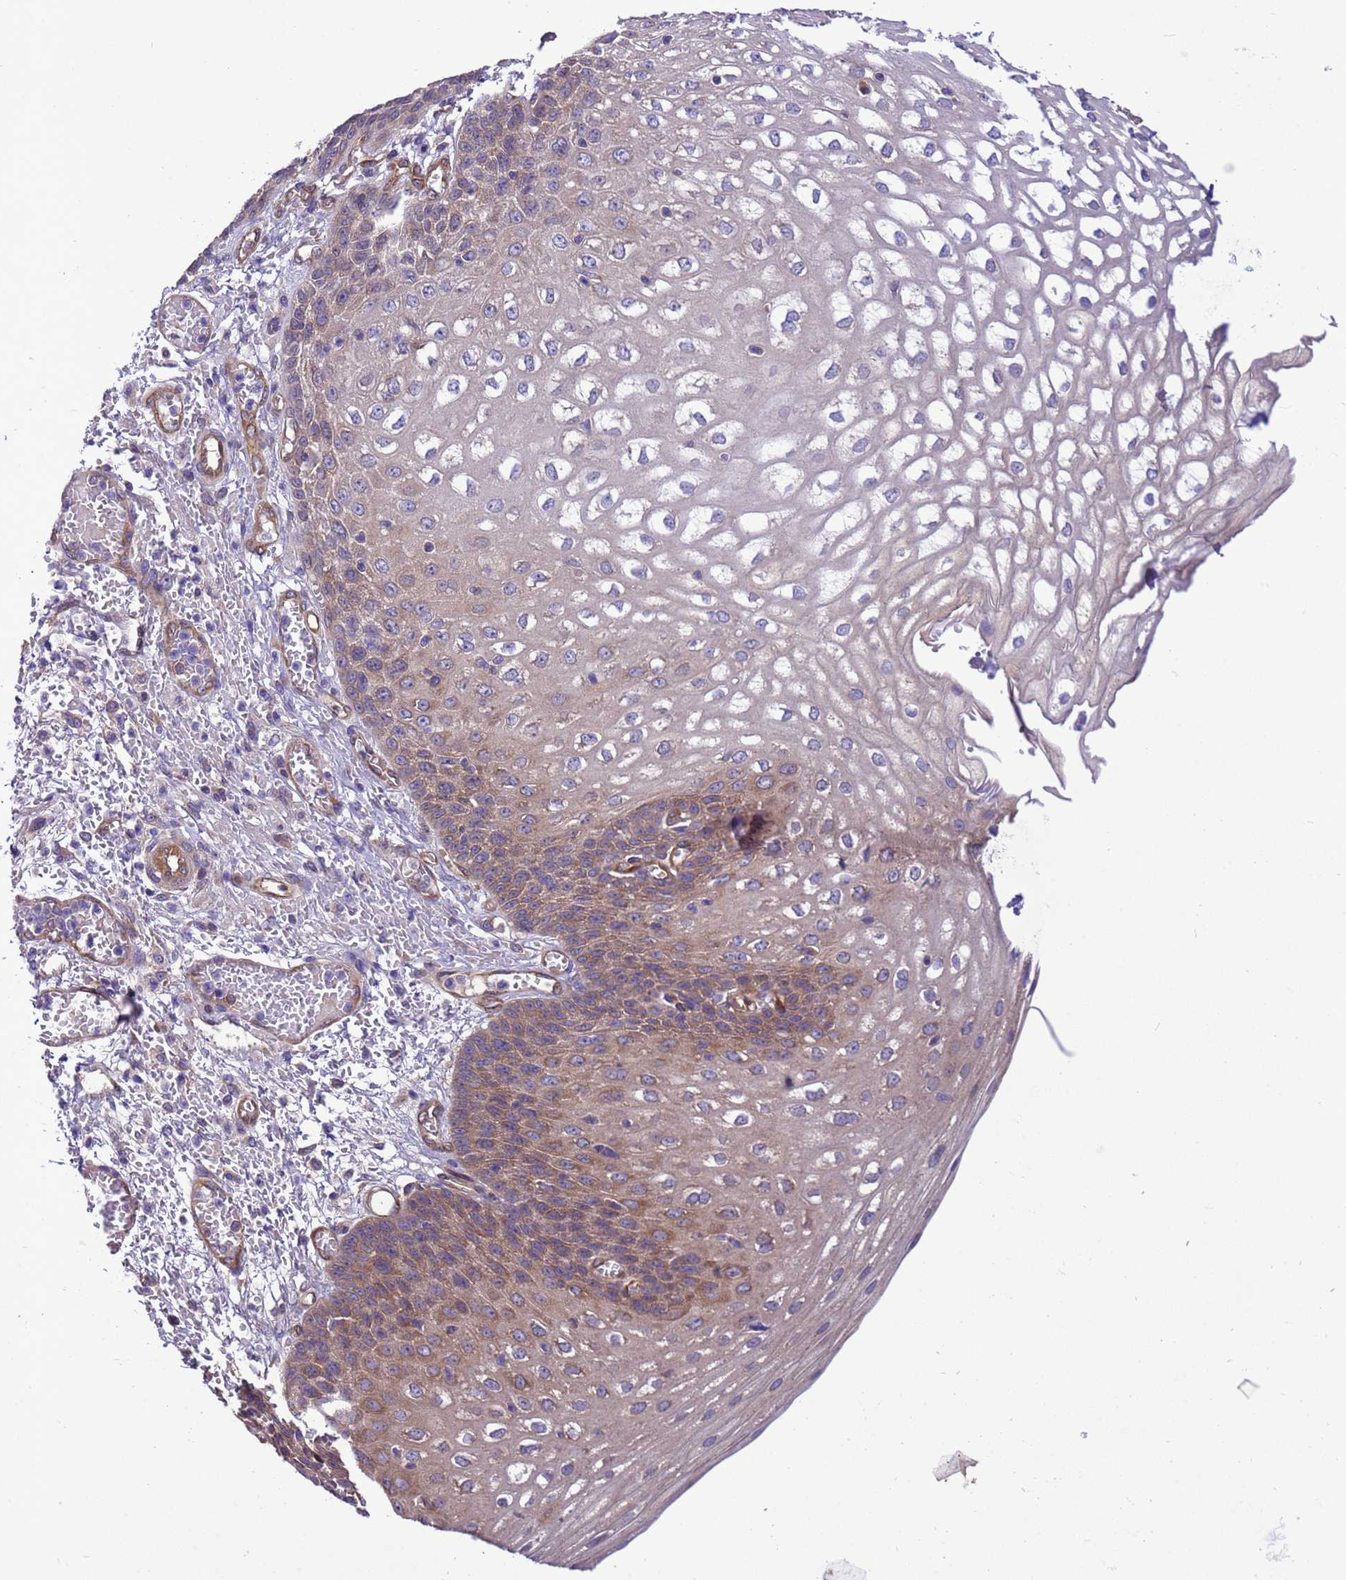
{"staining": {"intensity": "moderate", "quantity": "25%-75%", "location": "cytoplasmic/membranous"}, "tissue": "esophagus", "cell_type": "Squamous epithelial cells", "image_type": "normal", "snomed": [{"axis": "morphology", "description": "Normal tissue, NOS"}, {"axis": "topography", "description": "Esophagus"}], "caption": "An image showing moderate cytoplasmic/membranous positivity in approximately 25%-75% of squamous epithelial cells in unremarkable esophagus, as visualized by brown immunohistochemical staining.", "gene": "RABEP2", "patient": {"sex": "male", "age": 81}}